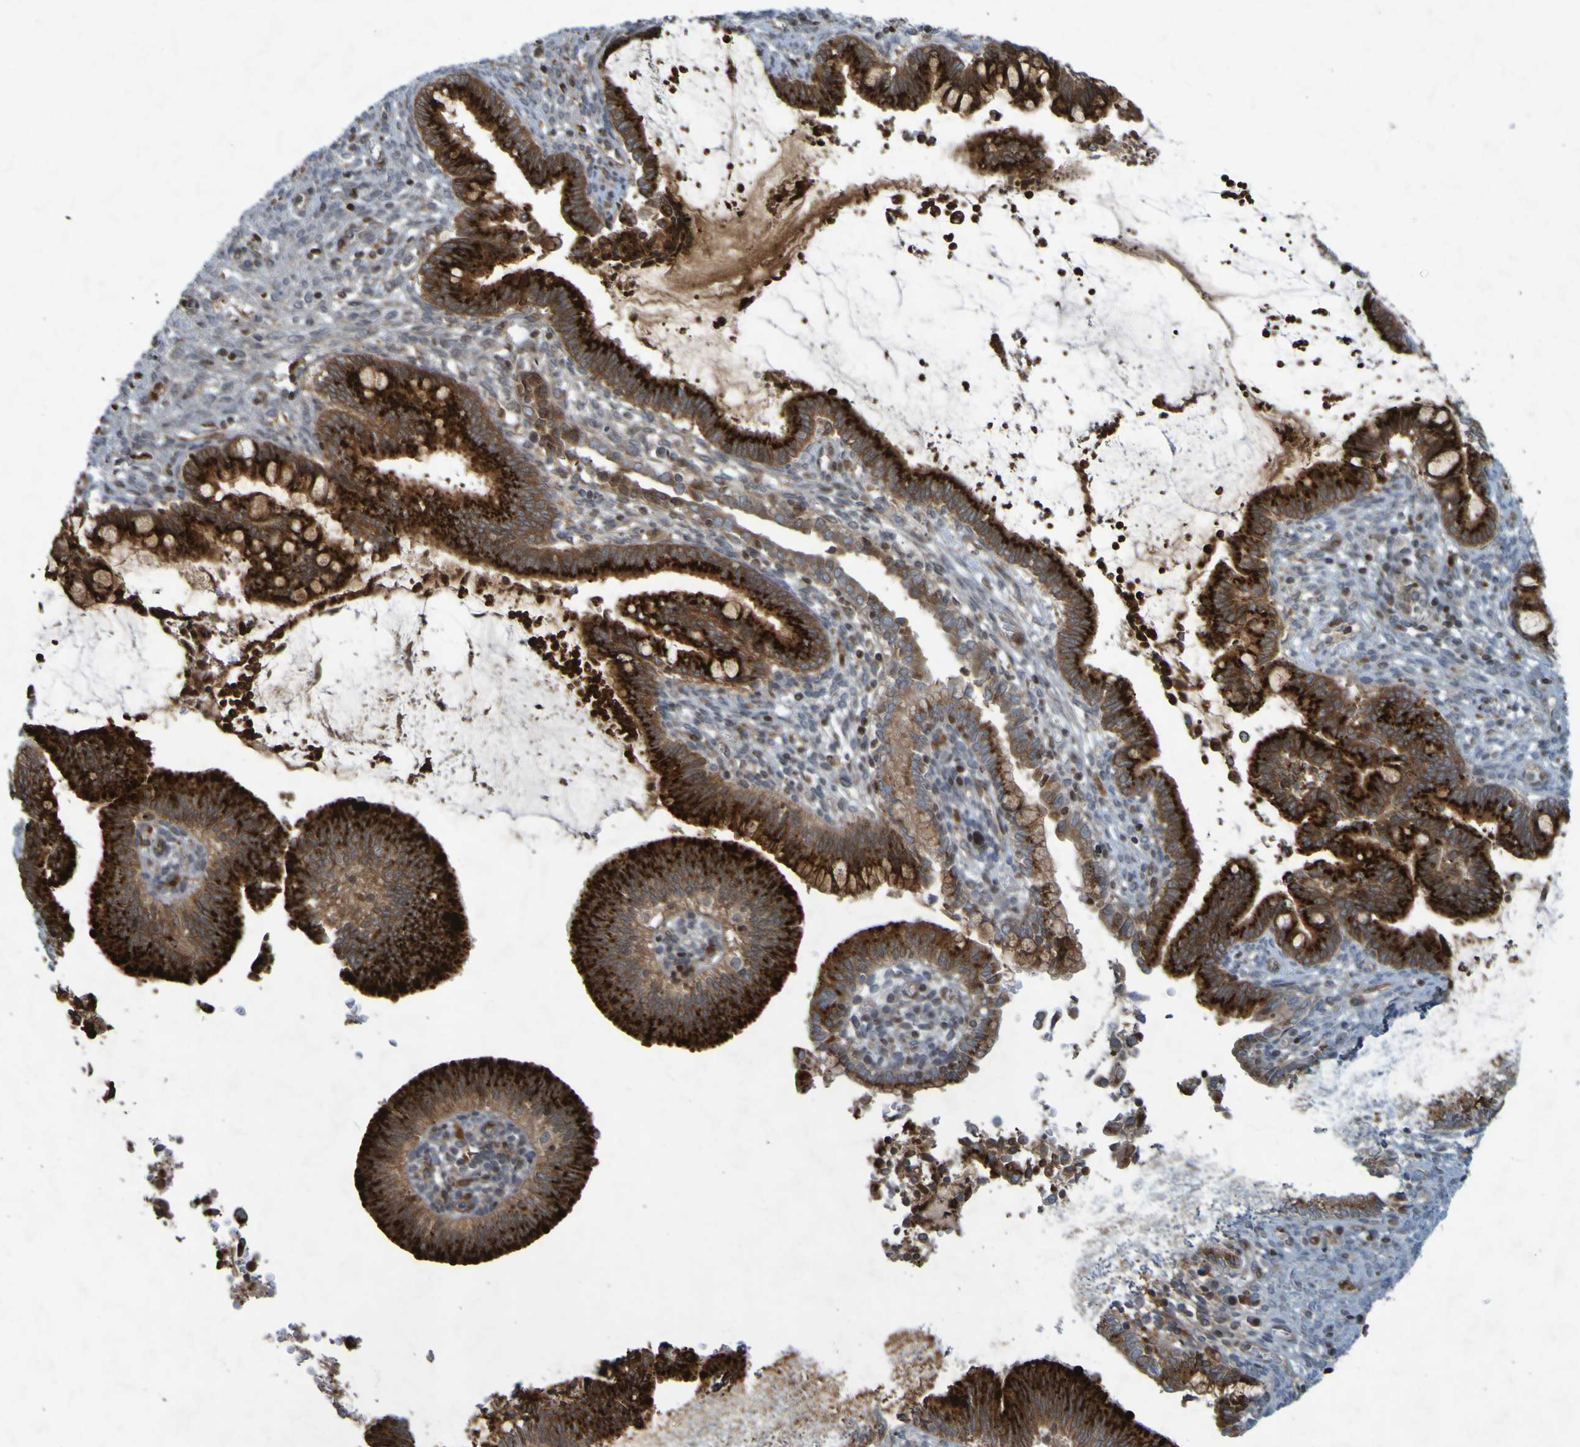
{"staining": {"intensity": "strong", "quantity": ">75%", "location": "cytoplasmic/membranous"}, "tissue": "cervical cancer", "cell_type": "Tumor cells", "image_type": "cancer", "snomed": [{"axis": "morphology", "description": "Adenocarcinoma, NOS"}, {"axis": "topography", "description": "Cervix"}], "caption": "Adenocarcinoma (cervical) was stained to show a protein in brown. There is high levels of strong cytoplasmic/membranous positivity in about >75% of tumor cells.", "gene": "GUCY1A1", "patient": {"sex": "female", "age": 44}}